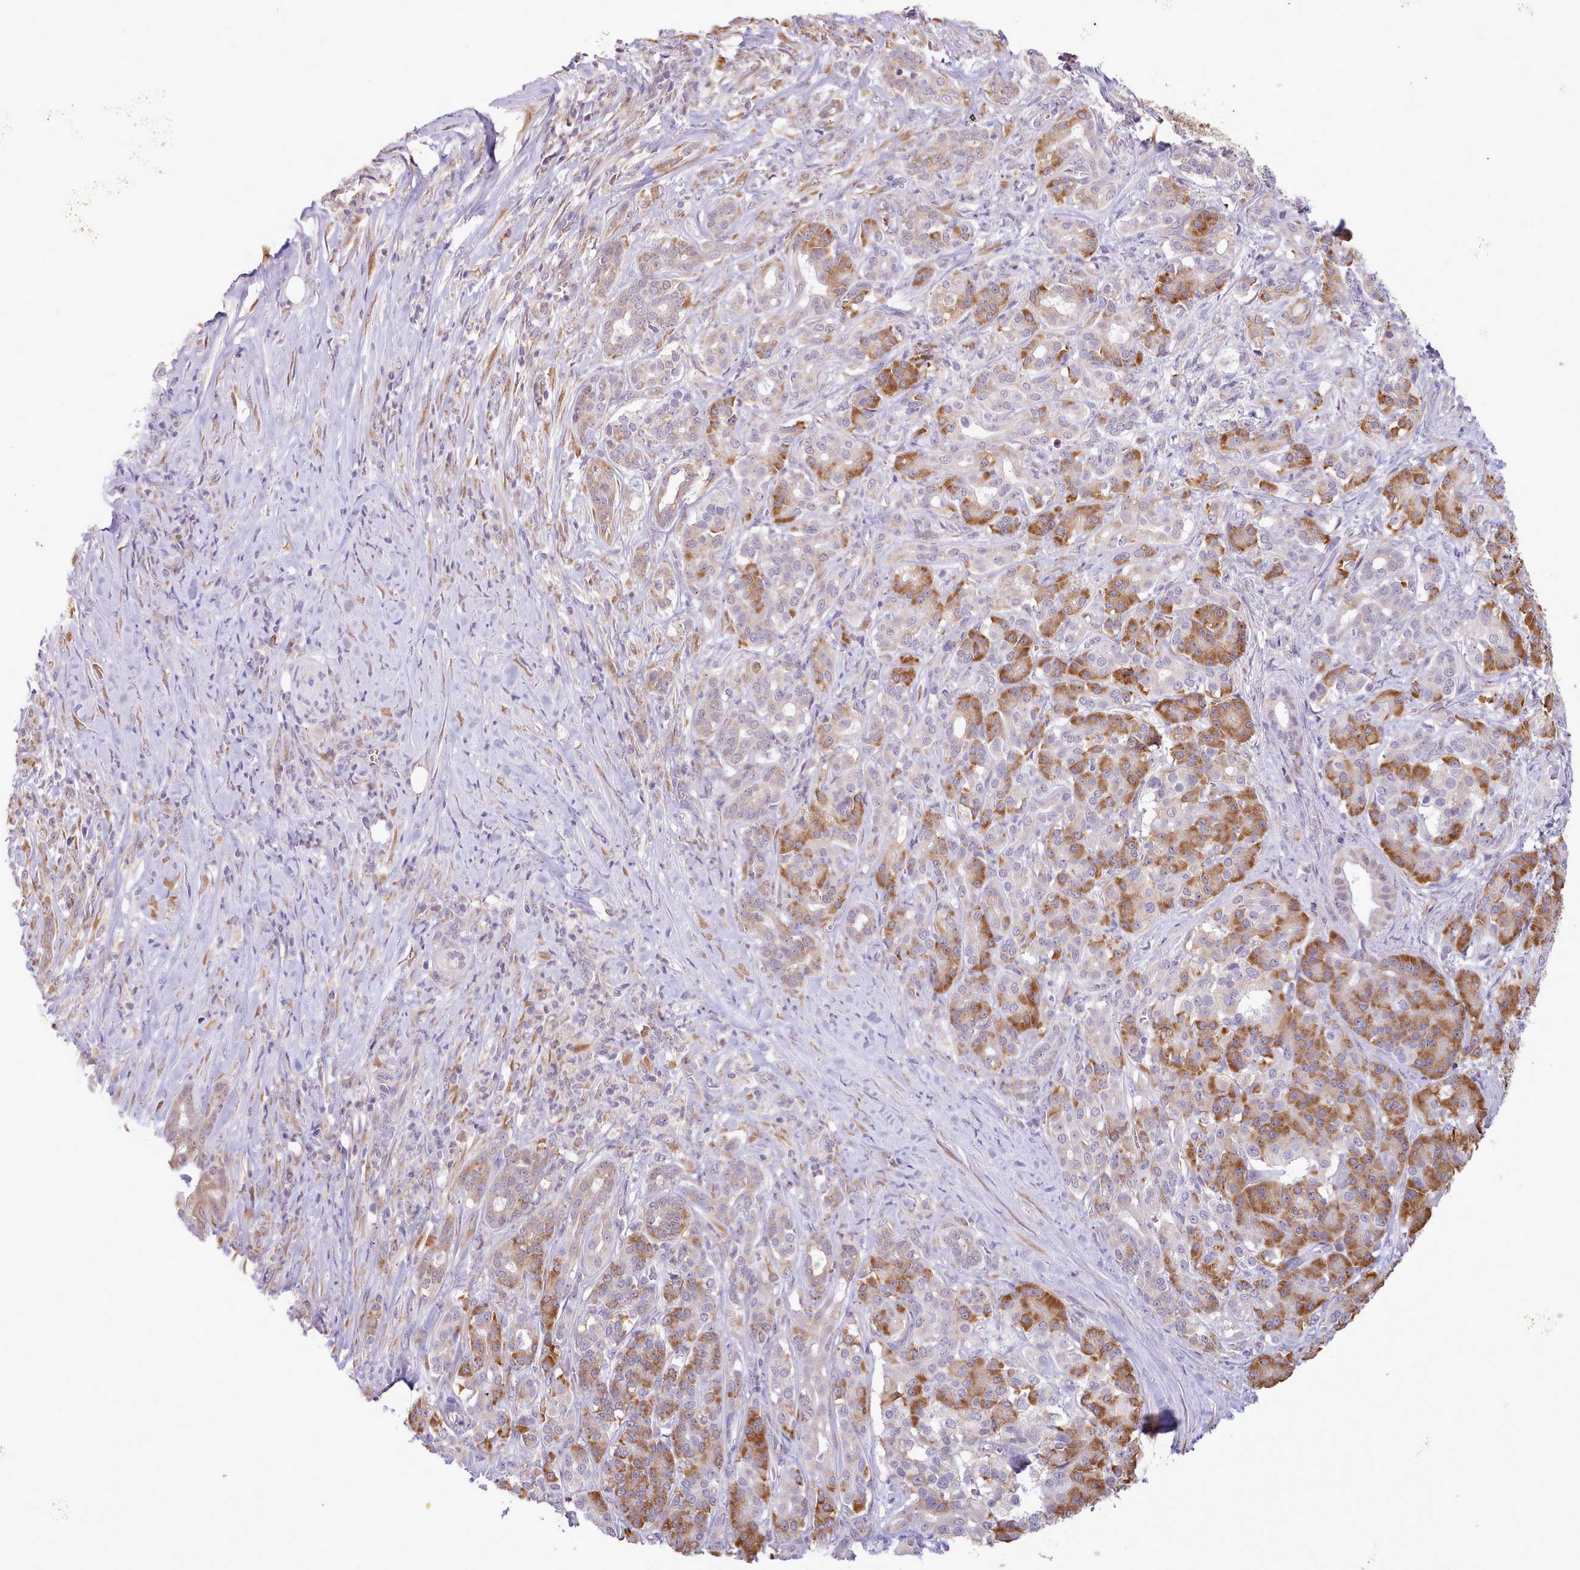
{"staining": {"intensity": "moderate", "quantity": "25%-75%", "location": "cytoplasmic/membranous"}, "tissue": "pancreatic cancer", "cell_type": "Tumor cells", "image_type": "cancer", "snomed": [{"axis": "morphology", "description": "Adenocarcinoma, NOS"}, {"axis": "topography", "description": "Pancreas"}], "caption": "Immunohistochemical staining of human pancreatic cancer displays medium levels of moderate cytoplasmic/membranous protein expression in approximately 25%-75% of tumor cells.", "gene": "SEC61B", "patient": {"sex": "male", "age": 57}}